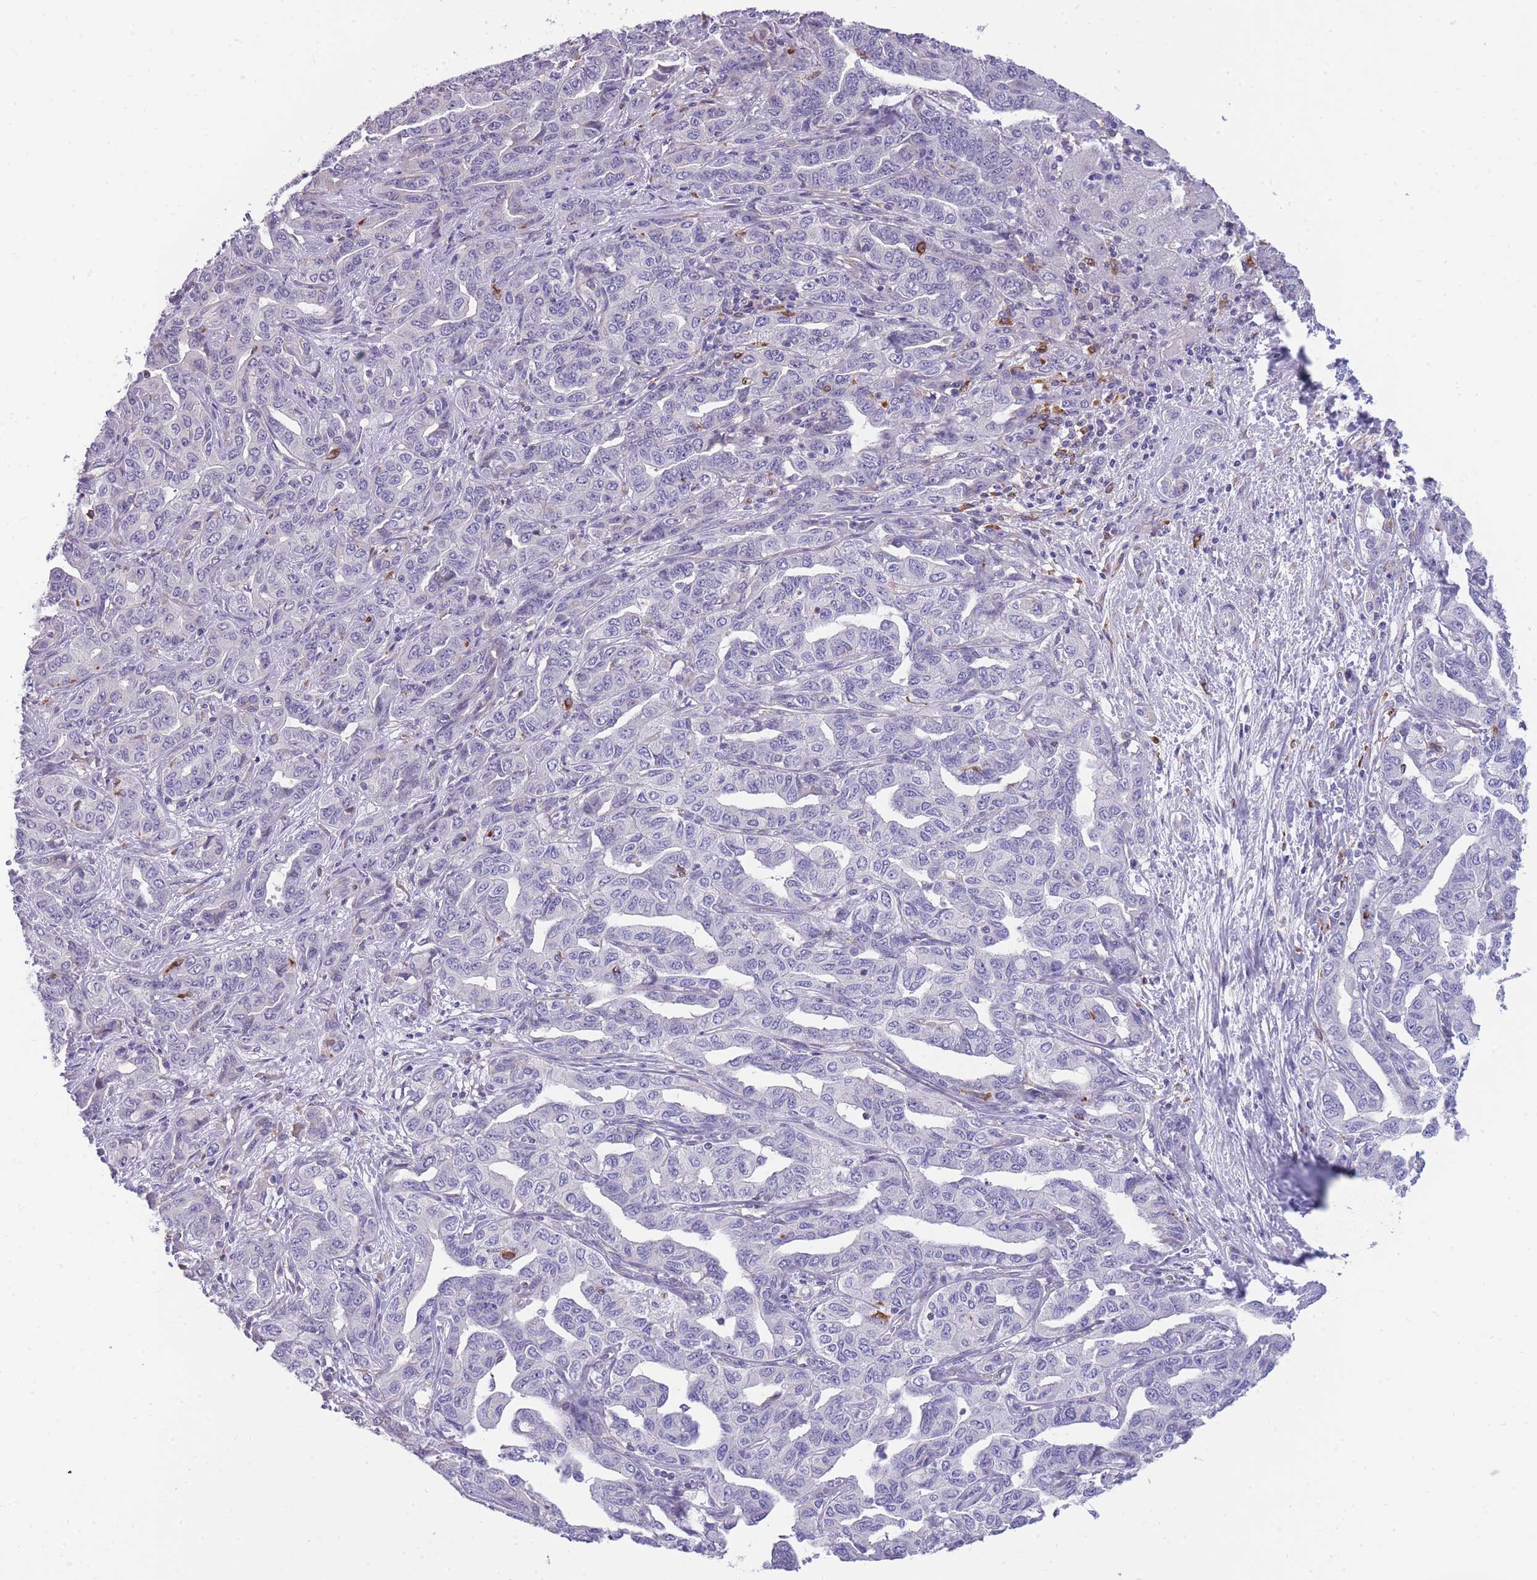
{"staining": {"intensity": "negative", "quantity": "none", "location": "none"}, "tissue": "liver cancer", "cell_type": "Tumor cells", "image_type": "cancer", "snomed": [{"axis": "morphology", "description": "Cholangiocarcinoma"}, {"axis": "topography", "description": "Liver"}], "caption": "Immunohistochemistry of cholangiocarcinoma (liver) shows no positivity in tumor cells.", "gene": "ZNF662", "patient": {"sex": "male", "age": 59}}